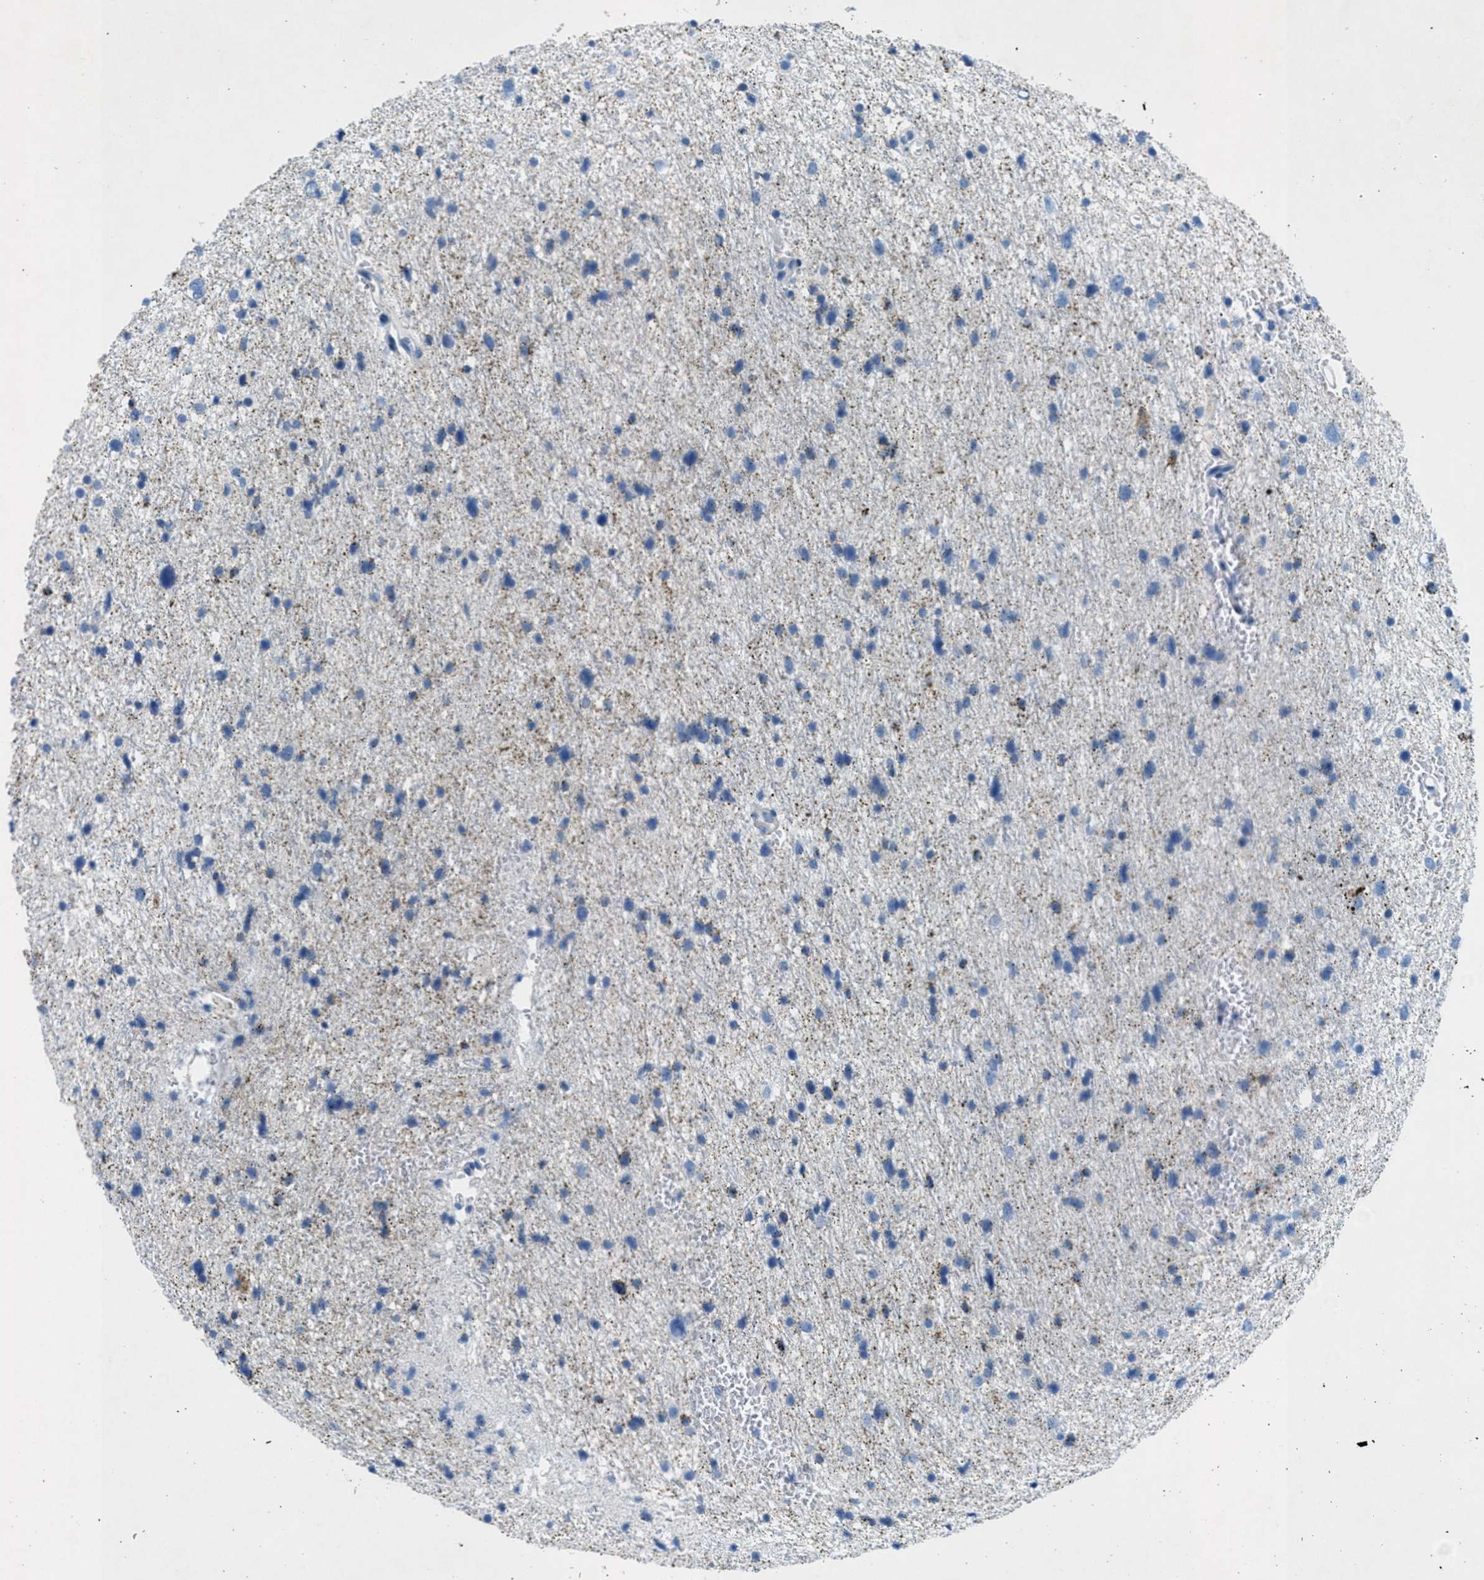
{"staining": {"intensity": "negative", "quantity": "none", "location": "none"}, "tissue": "glioma", "cell_type": "Tumor cells", "image_type": "cancer", "snomed": [{"axis": "morphology", "description": "Glioma, malignant, Low grade"}, {"axis": "topography", "description": "Brain"}], "caption": "A histopathology image of human glioma is negative for staining in tumor cells.", "gene": "GALNT17", "patient": {"sex": "female", "age": 37}}